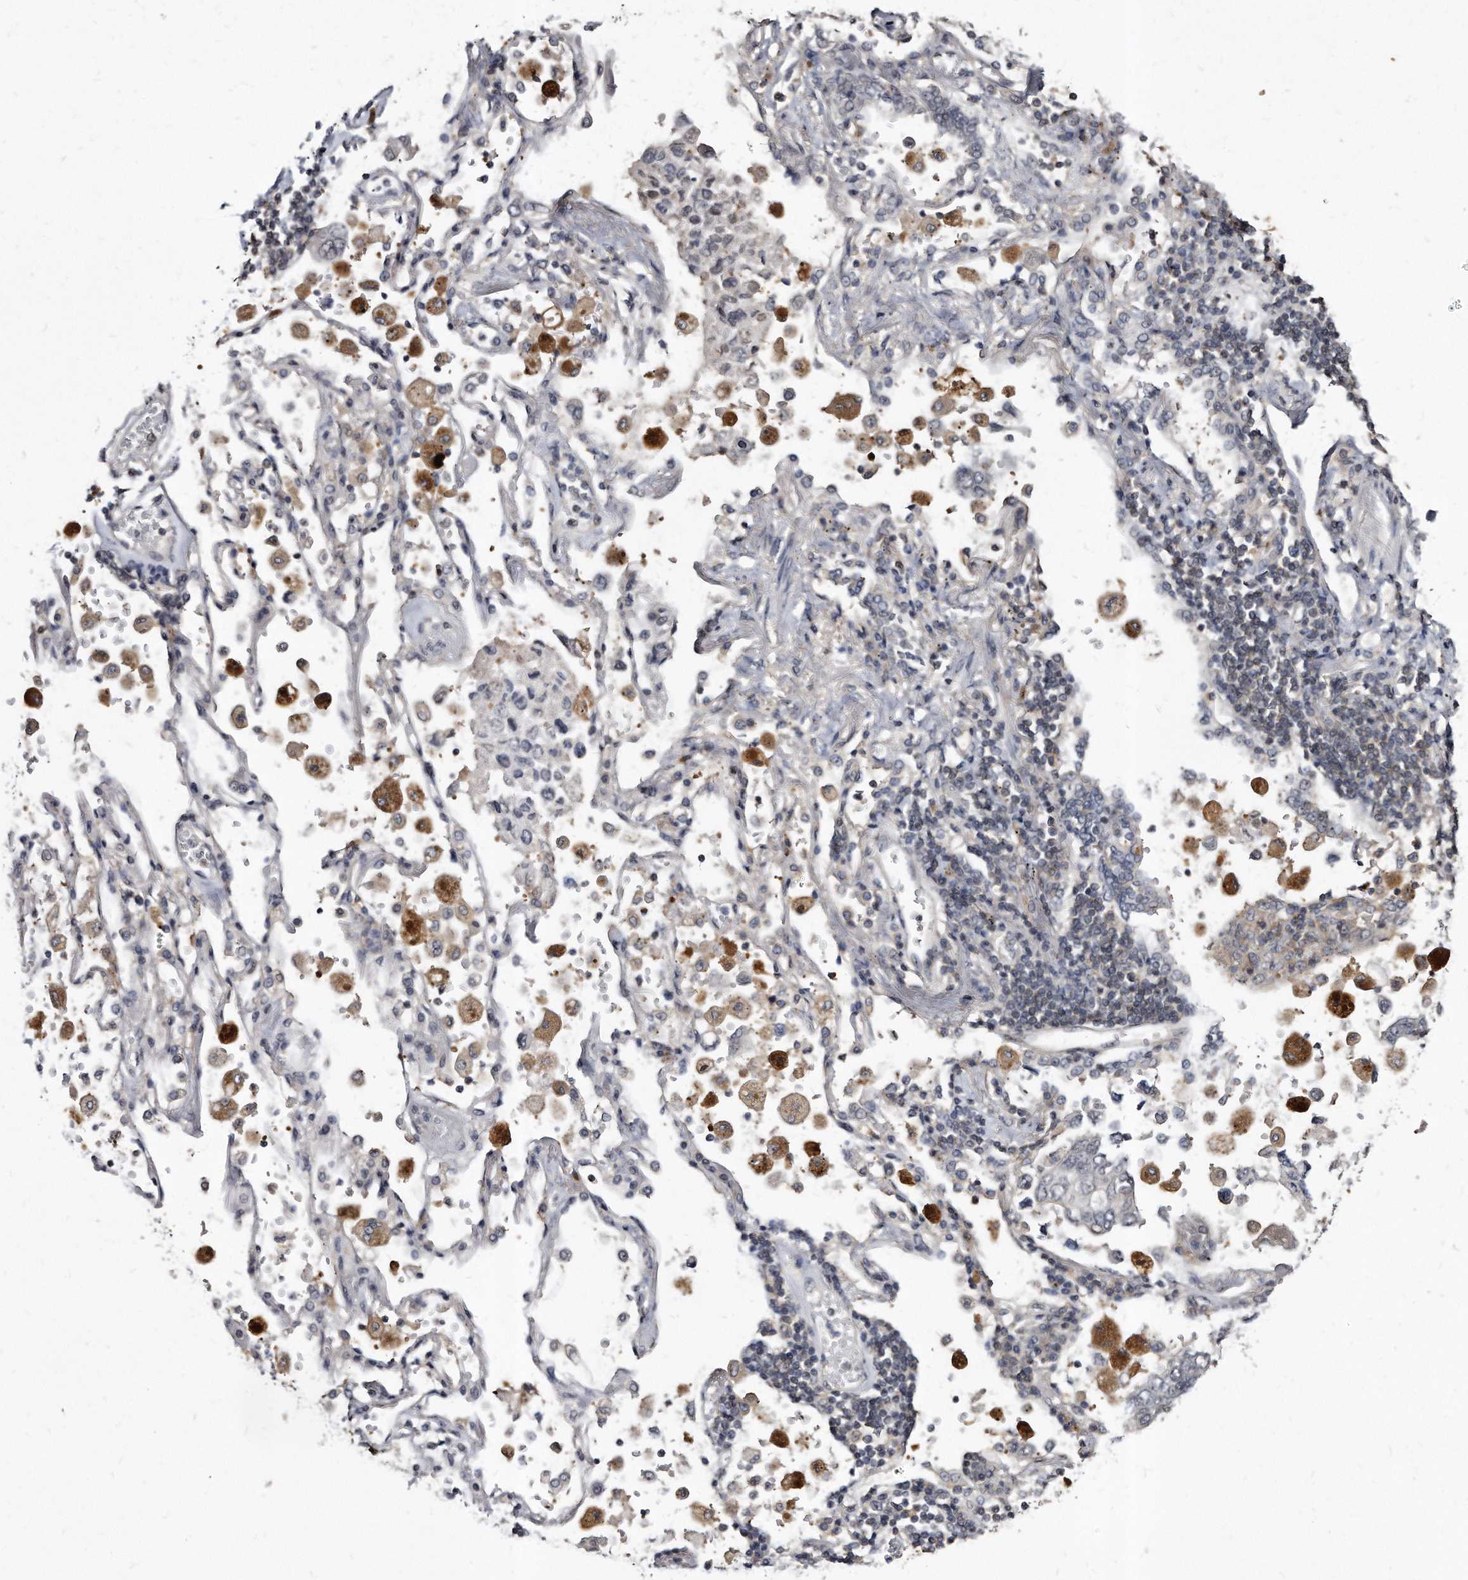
{"staining": {"intensity": "negative", "quantity": "none", "location": "none"}, "tissue": "lung cancer", "cell_type": "Tumor cells", "image_type": "cancer", "snomed": [{"axis": "morphology", "description": "Adenocarcinoma, NOS"}, {"axis": "topography", "description": "Lung"}], "caption": "Immunohistochemistry of human adenocarcinoma (lung) exhibits no positivity in tumor cells.", "gene": "KLHDC3", "patient": {"sex": "male", "age": 63}}